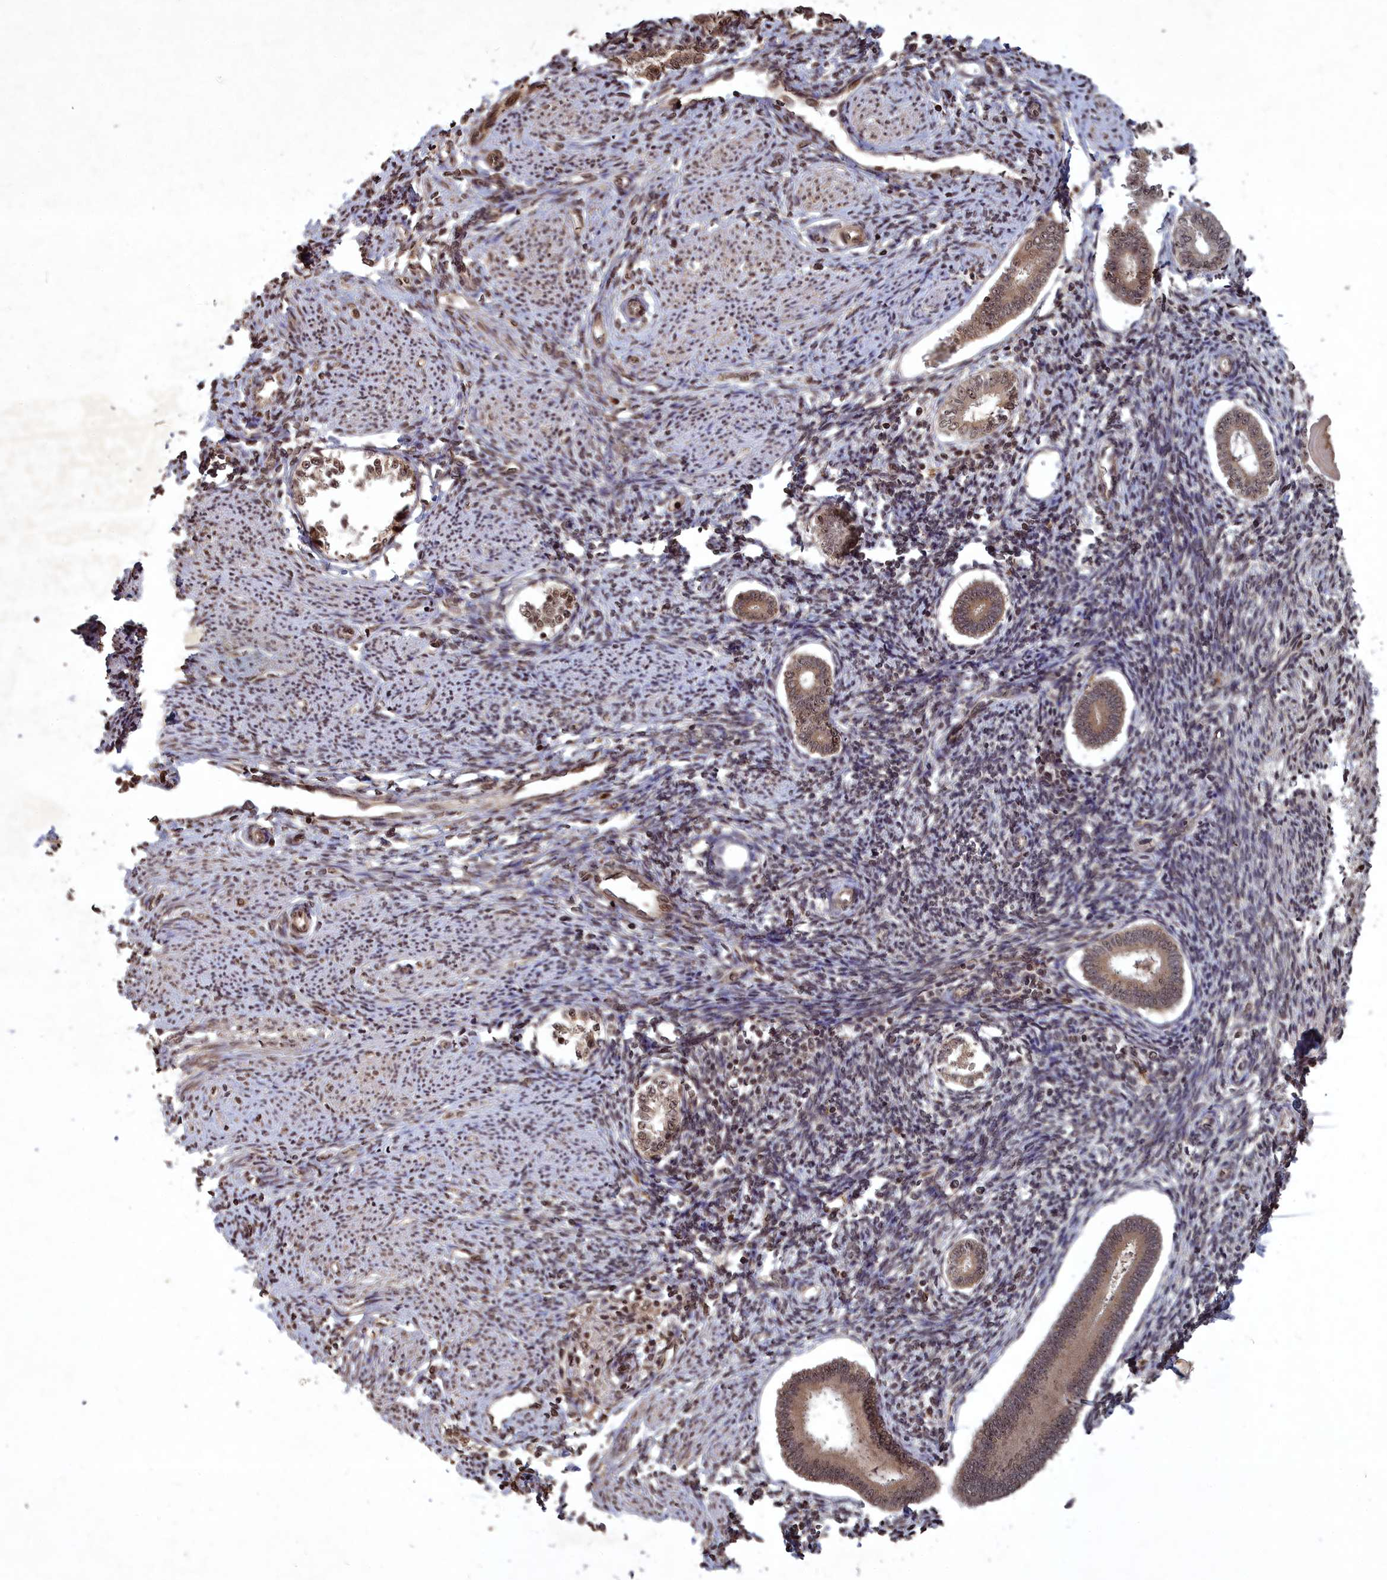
{"staining": {"intensity": "moderate", "quantity": "25%-75%", "location": "cytoplasmic/membranous,nuclear"}, "tissue": "endometrium", "cell_type": "Cells in endometrial stroma", "image_type": "normal", "snomed": [{"axis": "morphology", "description": "Normal tissue, NOS"}, {"axis": "topography", "description": "Endometrium"}], "caption": "Normal endometrium reveals moderate cytoplasmic/membranous,nuclear expression in approximately 25%-75% of cells in endometrial stroma.", "gene": "SRMS", "patient": {"sex": "female", "age": 56}}